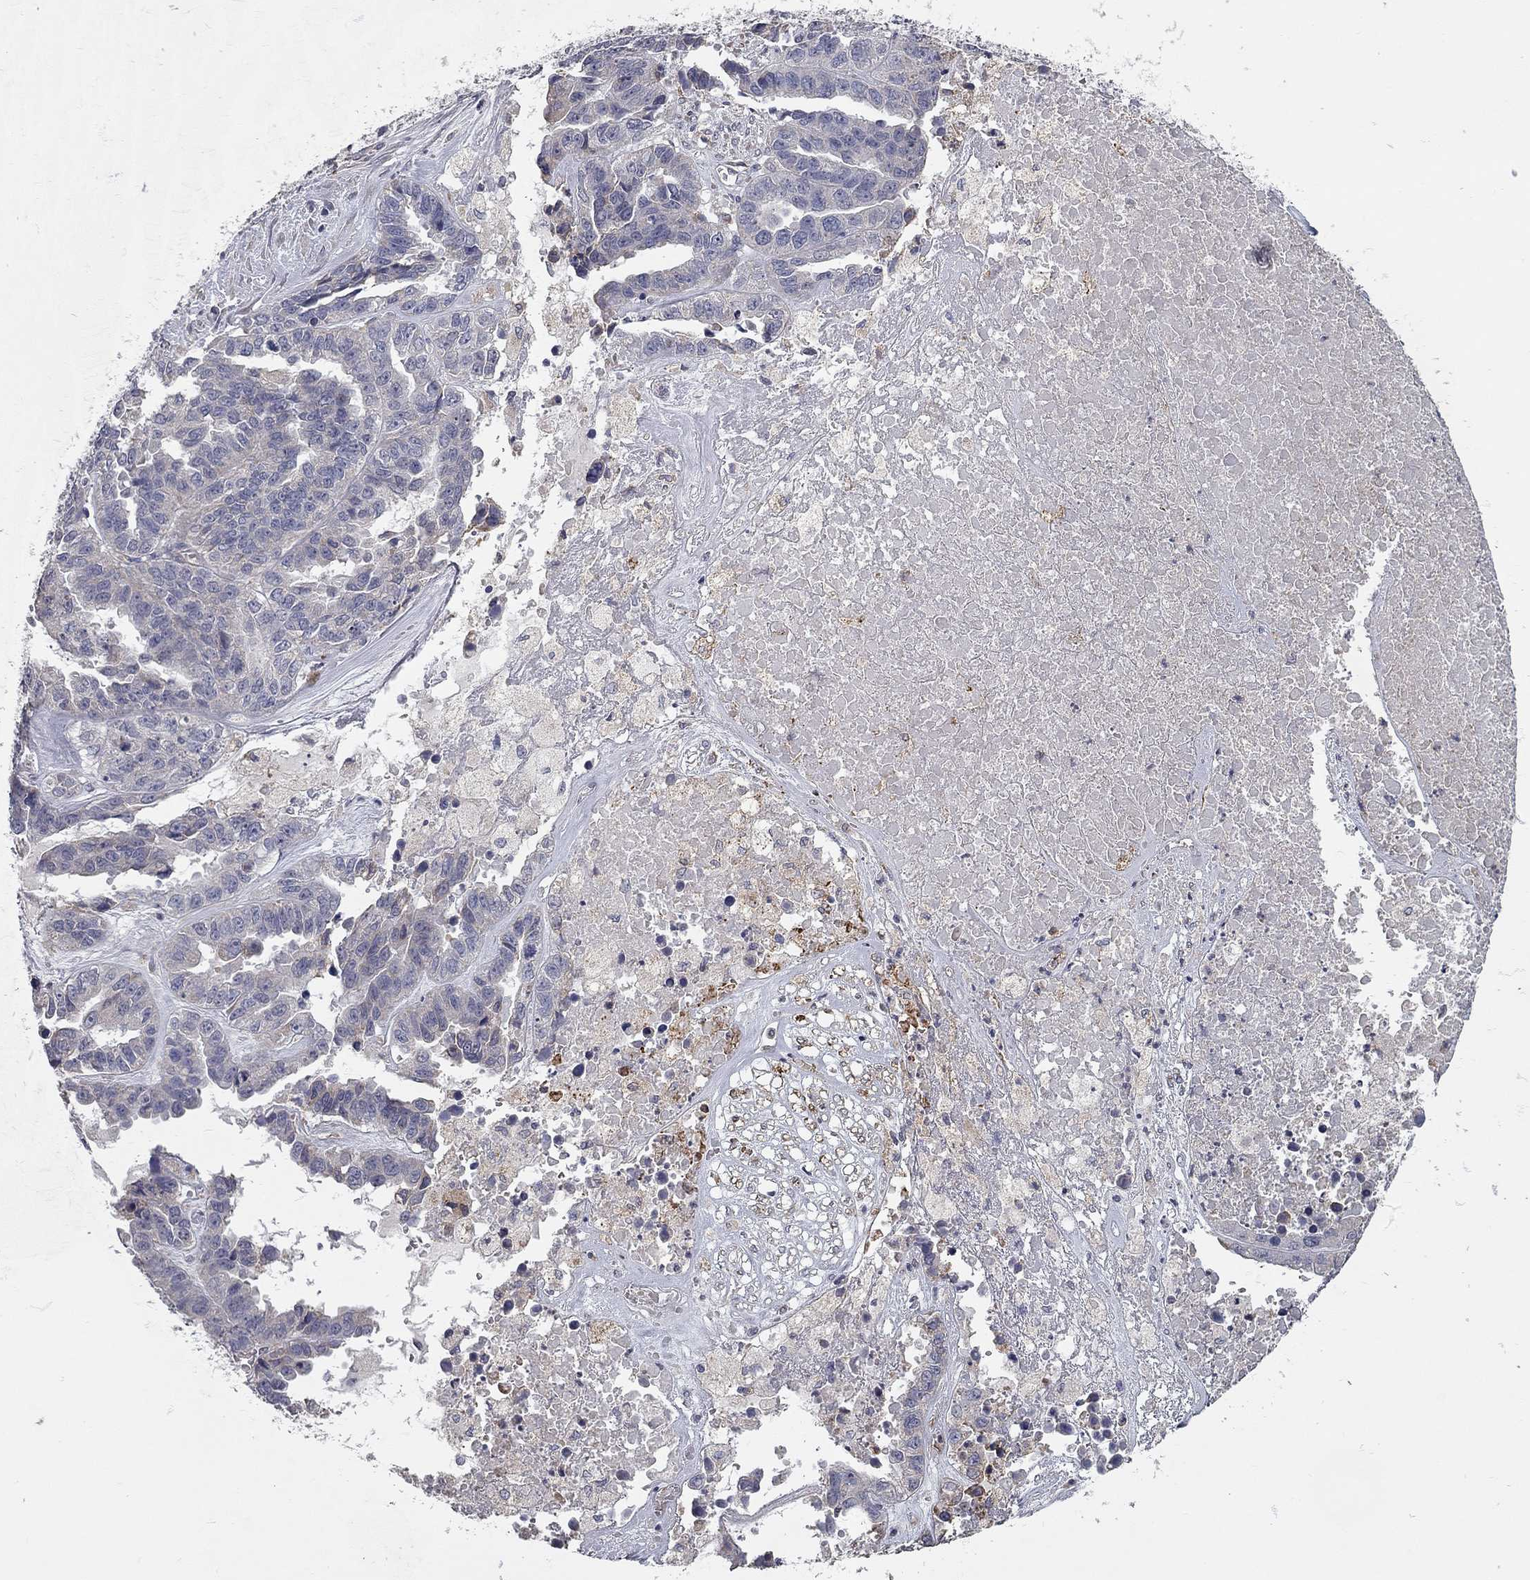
{"staining": {"intensity": "negative", "quantity": "none", "location": "none"}, "tissue": "ovarian cancer", "cell_type": "Tumor cells", "image_type": "cancer", "snomed": [{"axis": "morphology", "description": "Cystadenocarcinoma, serous, NOS"}, {"axis": "topography", "description": "Ovary"}], "caption": "Human ovarian serous cystadenocarcinoma stained for a protein using immunohistochemistry demonstrates no staining in tumor cells.", "gene": "XAGE2", "patient": {"sex": "female", "age": 87}}